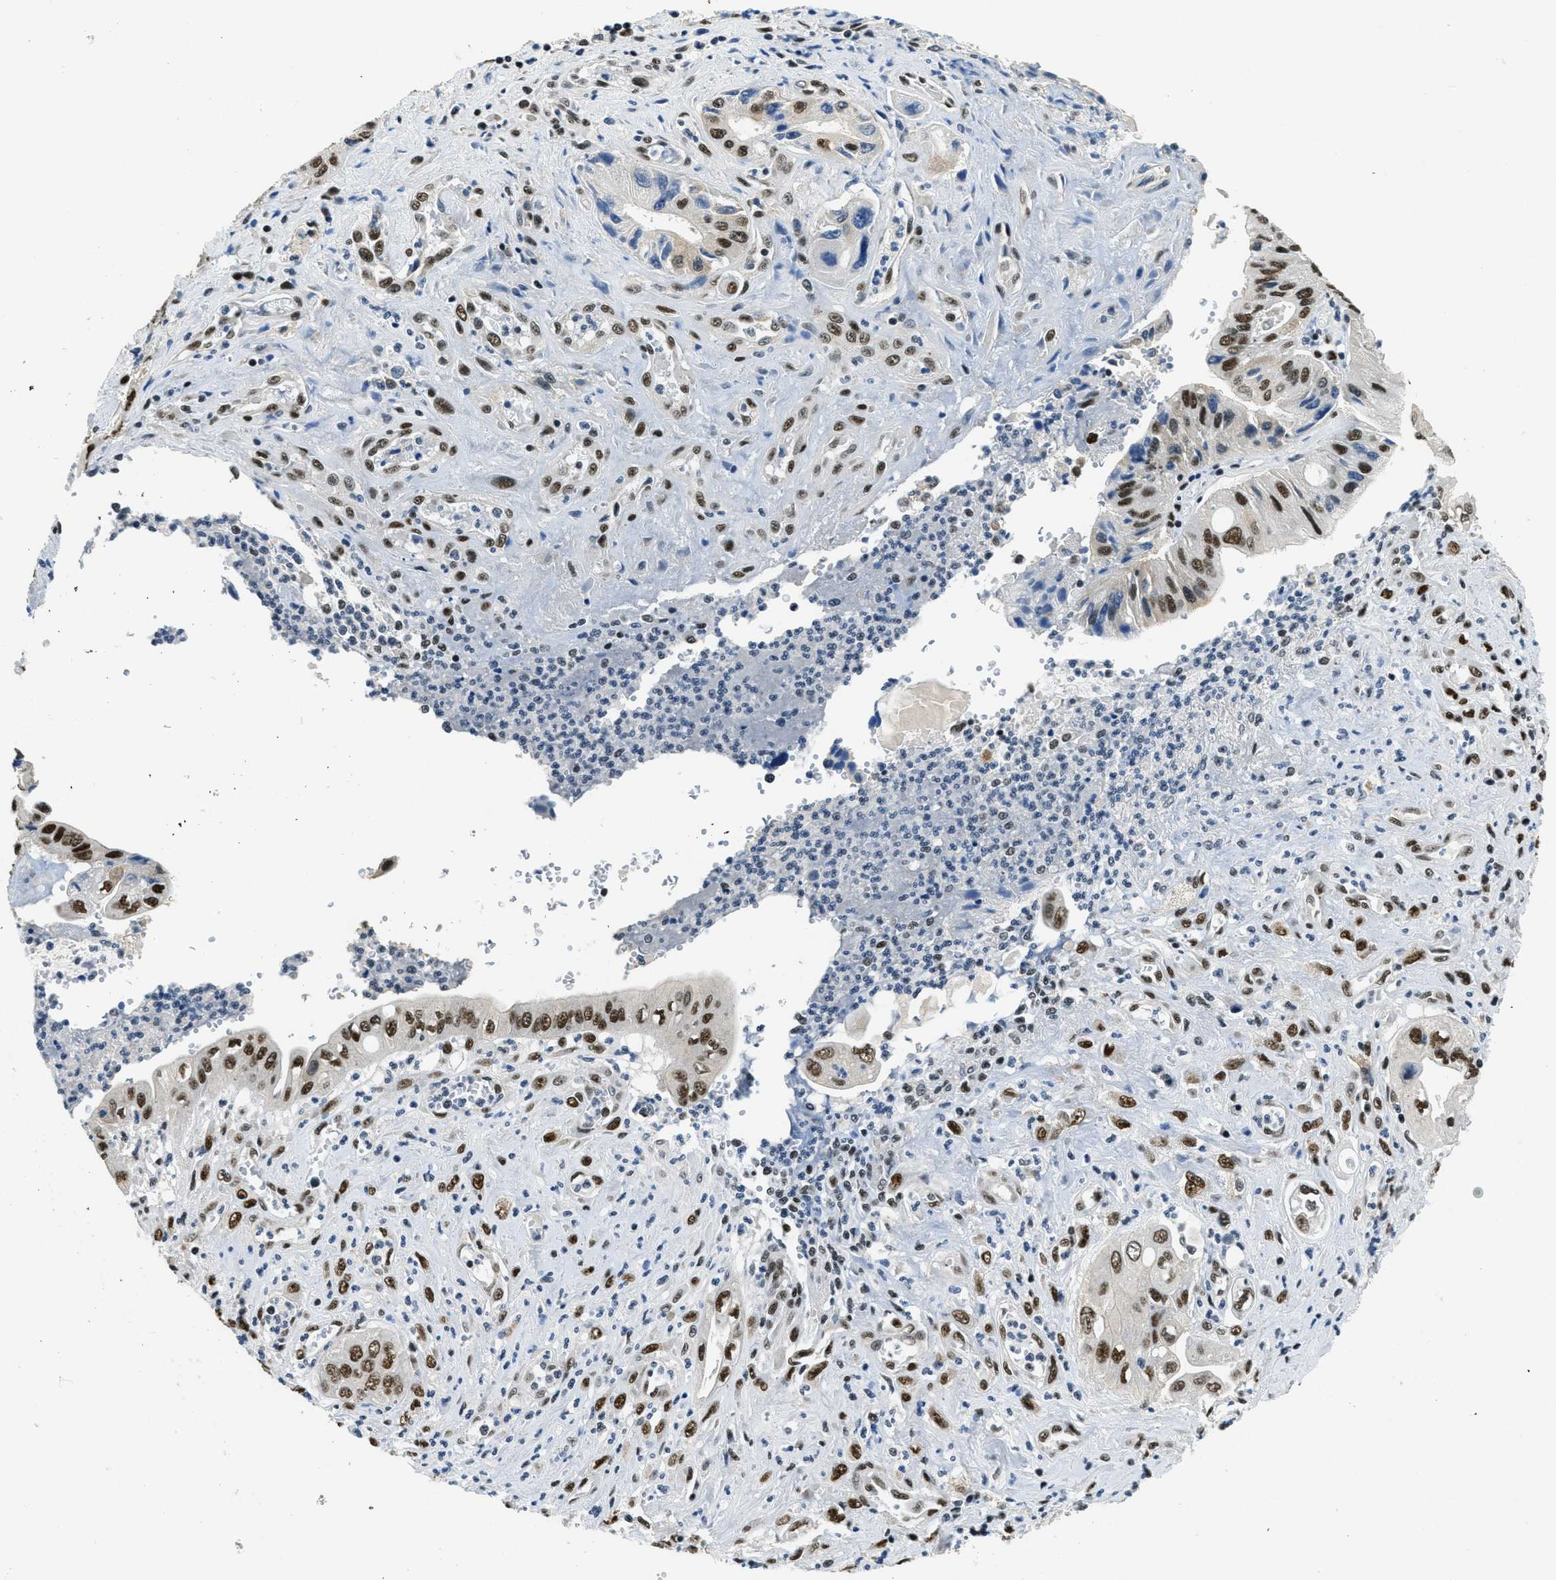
{"staining": {"intensity": "moderate", "quantity": ">75%", "location": "nuclear"}, "tissue": "pancreatic cancer", "cell_type": "Tumor cells", "image_type": "cancer", "snomed": [{"axis": "morphology", "description": "Adenocarcinoma, NOS"}, {"axis": "topography", "description": "Pancreas"}], "caption": "Protein positivity by immunohistochemistry (IHC) reveals moderate nuclear staining in about >75% of tumor cells in adenocarcinoma (pancreatic).", "gene": "SSB", "patient": {"sex": "female", "age": 73}}